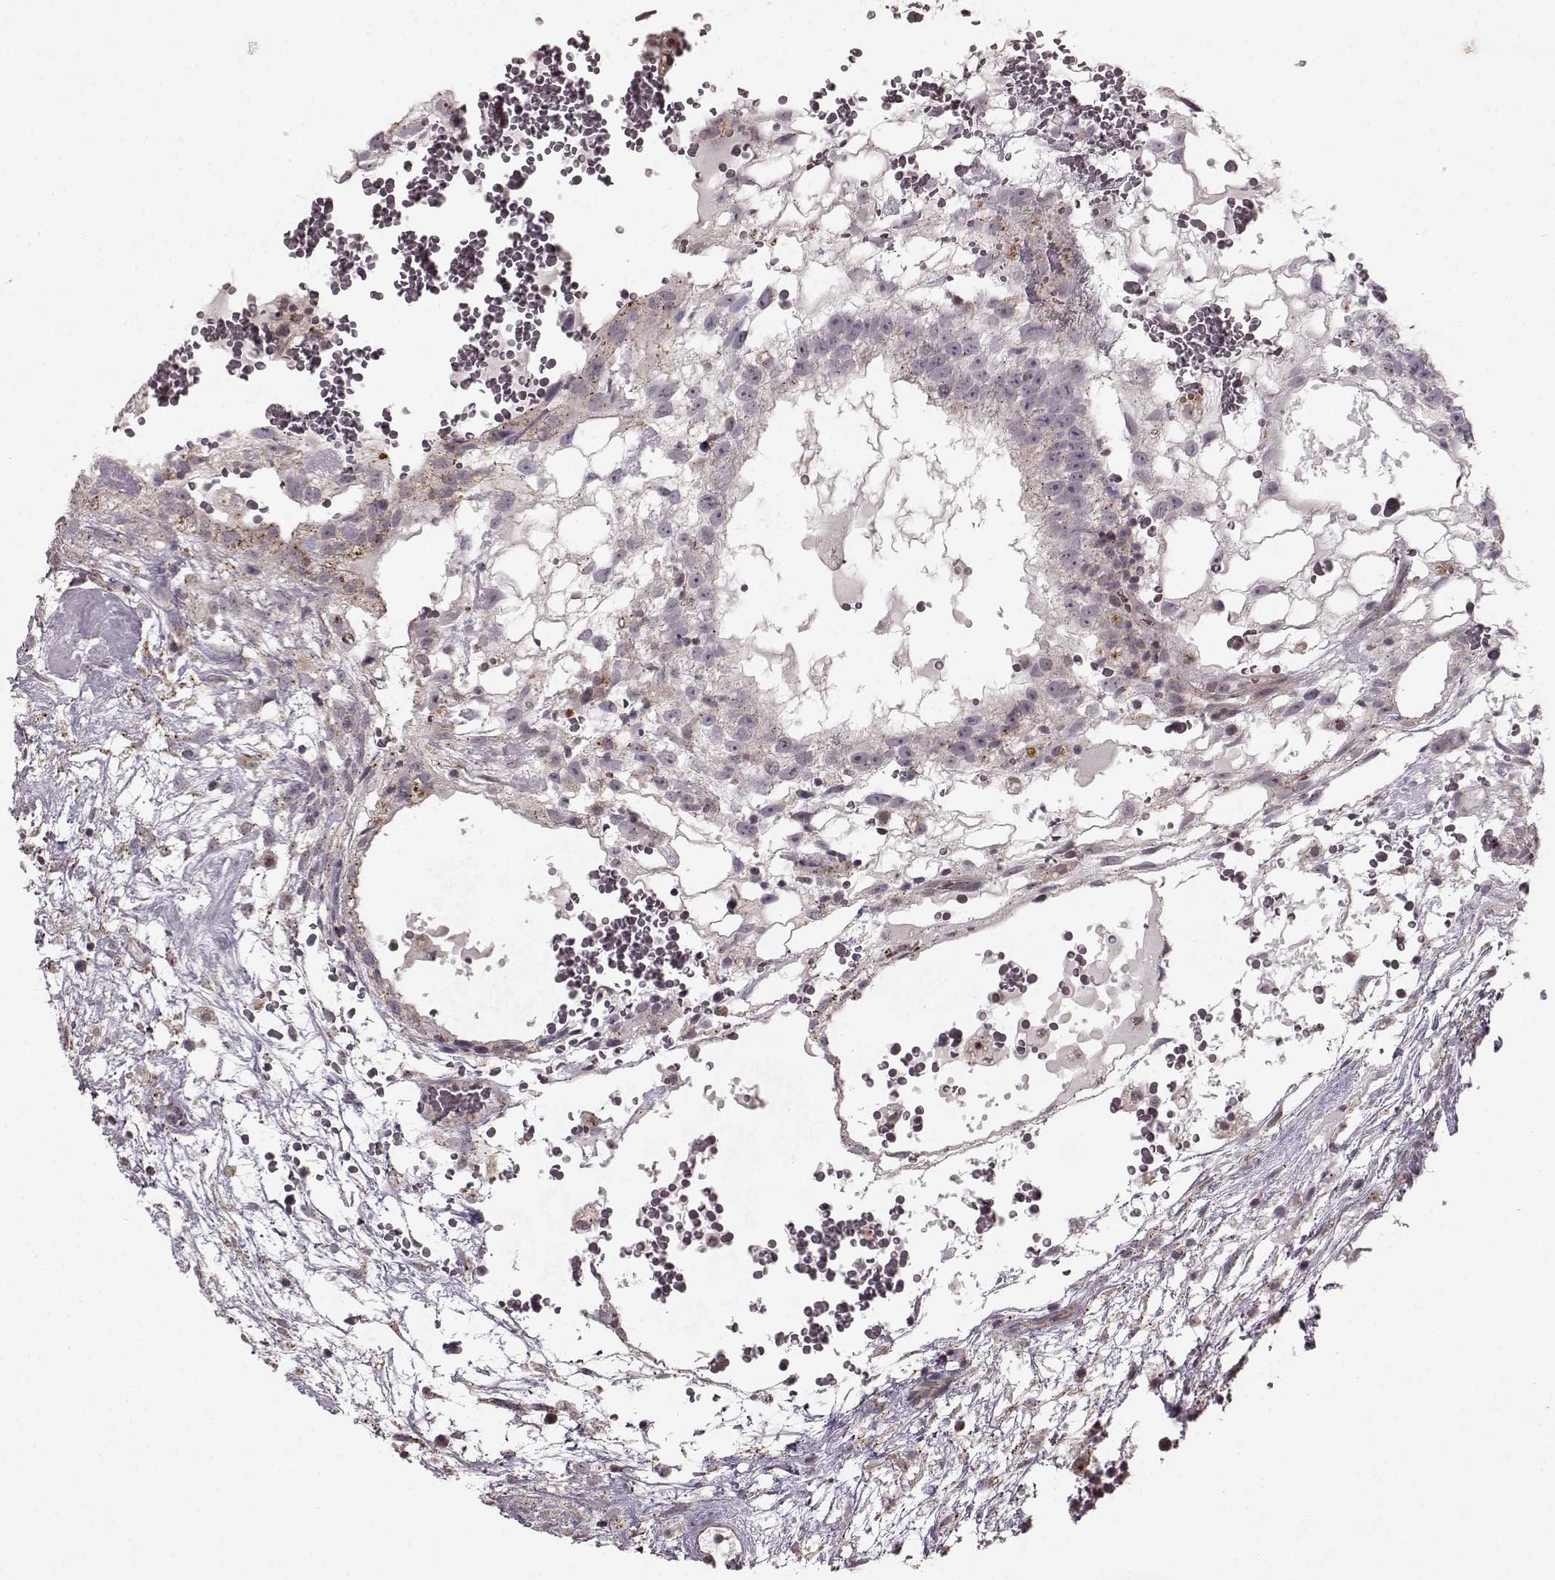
{"staining": {"intensity": "weak", "quantity": "<25%", "location": "cytoplasmic/membranous"}, "tissue": "testis cancer", "cell_type": "Tumor cells", "image_type": "cancer", "snomed": [{"axis": "morphology", "description": "Normal tissue, NOS"}, {"axis": "morphology", "description": "Carcinoma, Embryonal, NOS"}, {"axis": "topography", "description": "Testis"}], "caption": "Human testis cancer stained for a protein using immunohistochemistry shows no staining in tumor cells.", "gene": "GSS", "patient": {"sex": "male", "age": 32}}